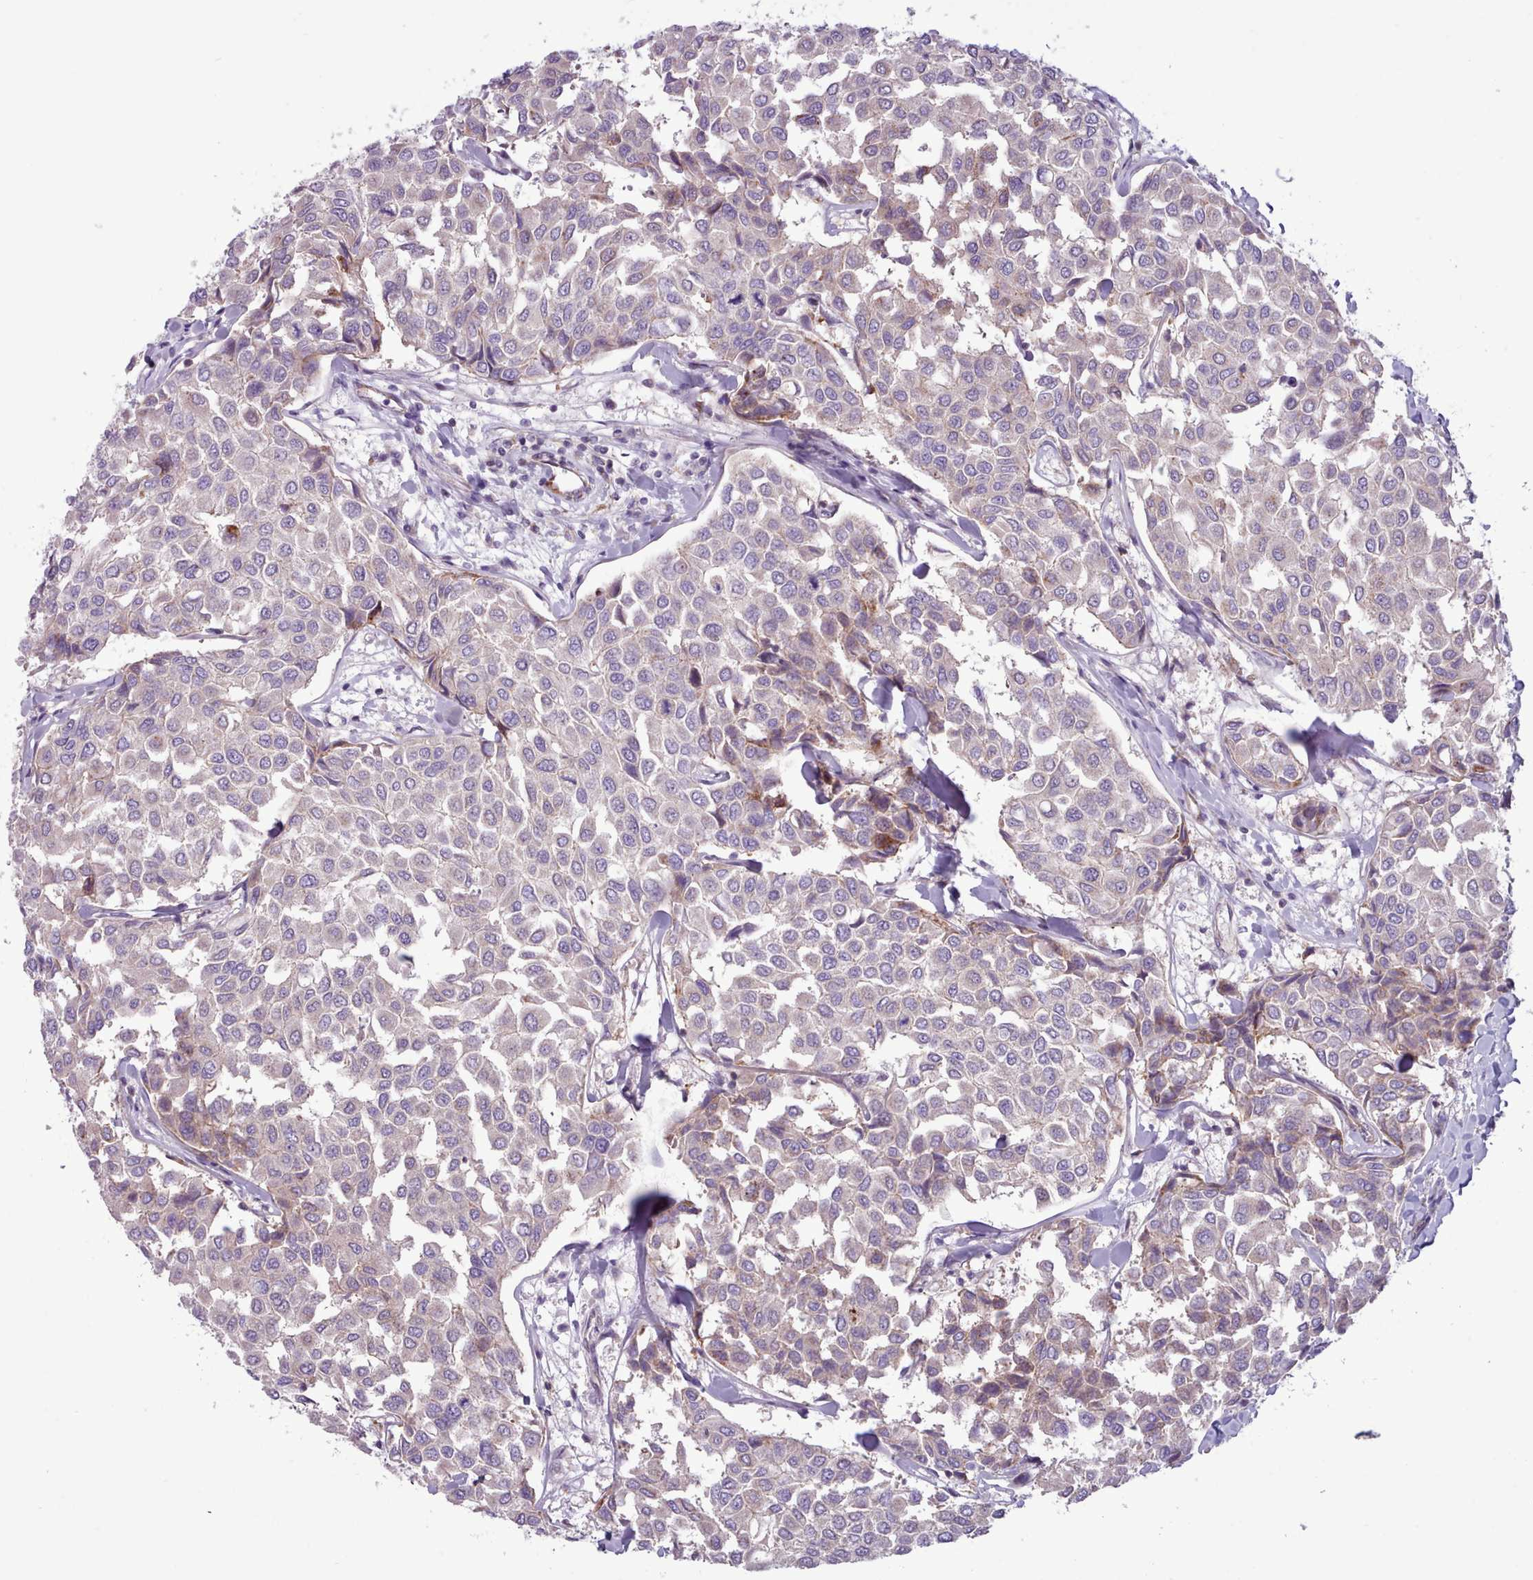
{"staining": {"intensity": "negative", "quantity": "none", "location": "none"}, "tissue": "breast cancer", "cell_type": "Tumor cells", "image_type": "cancer", "snomed": [{"axis": "morphology", "description": "Duct carcinoma"}, {"axis": "topography", "description": "Breast"}], "caption": "Tumor cells show no significant positivity in breast cancer. Brightfield microscopy of immunohistochemistry (IHC) stained with DAB (brown) and hematoxylin (blue), captured at high magnification.", "gene": "TENT4B", "patient": {"sex": "female", "age": 55}}